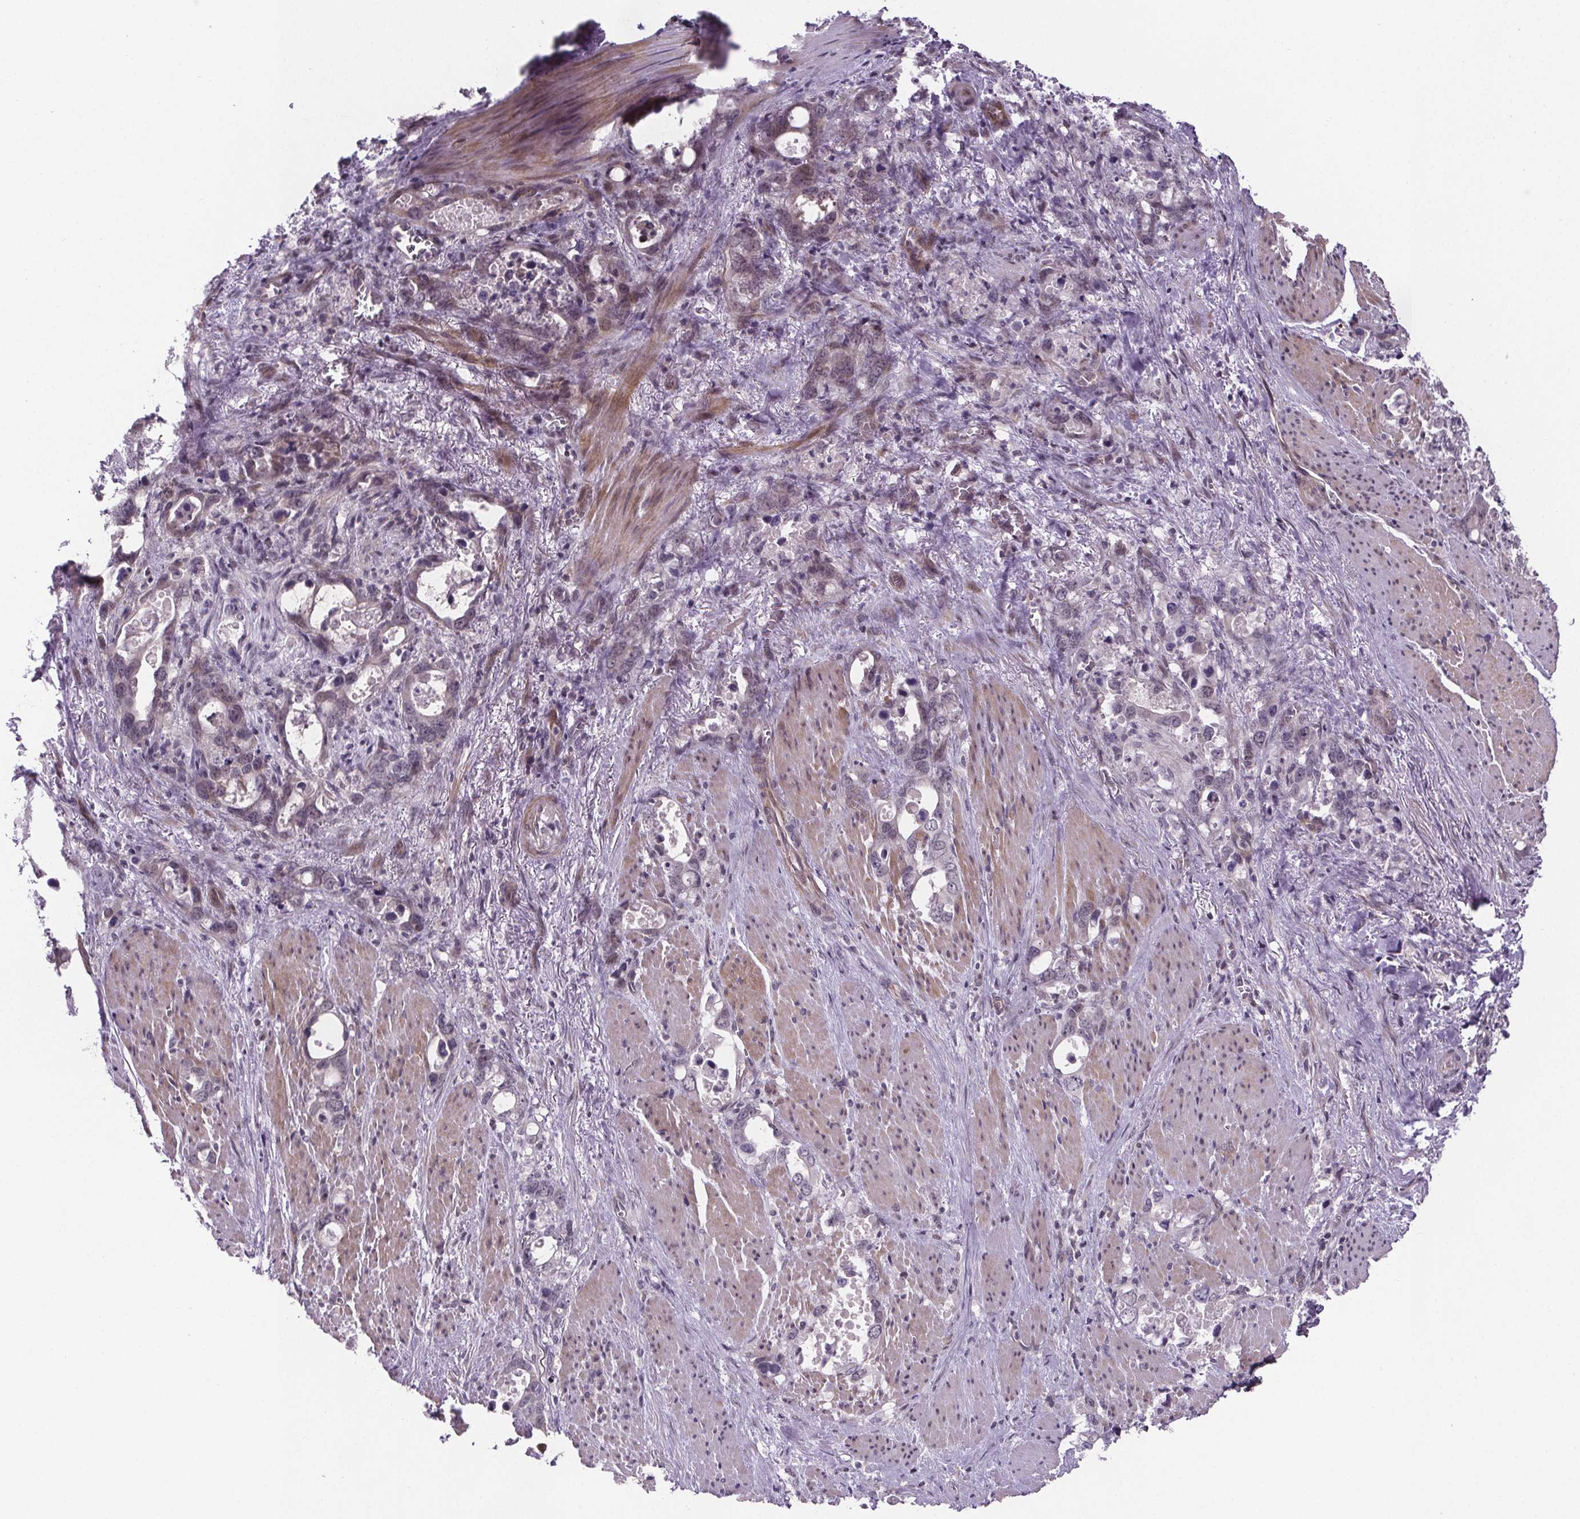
{"staining": {"intensity": "negative", "quantity": "none", "location": "none"}, "tissue": "stomach cancer", "cell_type": "Tumor cells", "image_type": "cancer", "snomed": [{"axis": "morphology", "description": "Normal tissue, NOS"}, {"axis": "morphology", "description": "Adenocarcinoma, NOS"}, {"axis": "topography", "description": "Esophagus"}, {"axis": "topography", "description": "Stomach, upper"}], "caption": "Tumor cells are negative for brown protein staining in stomach cancer (adenocarcinoma).", "gene": "TTC12", "patient": {"sex": "male", "age": 74}}